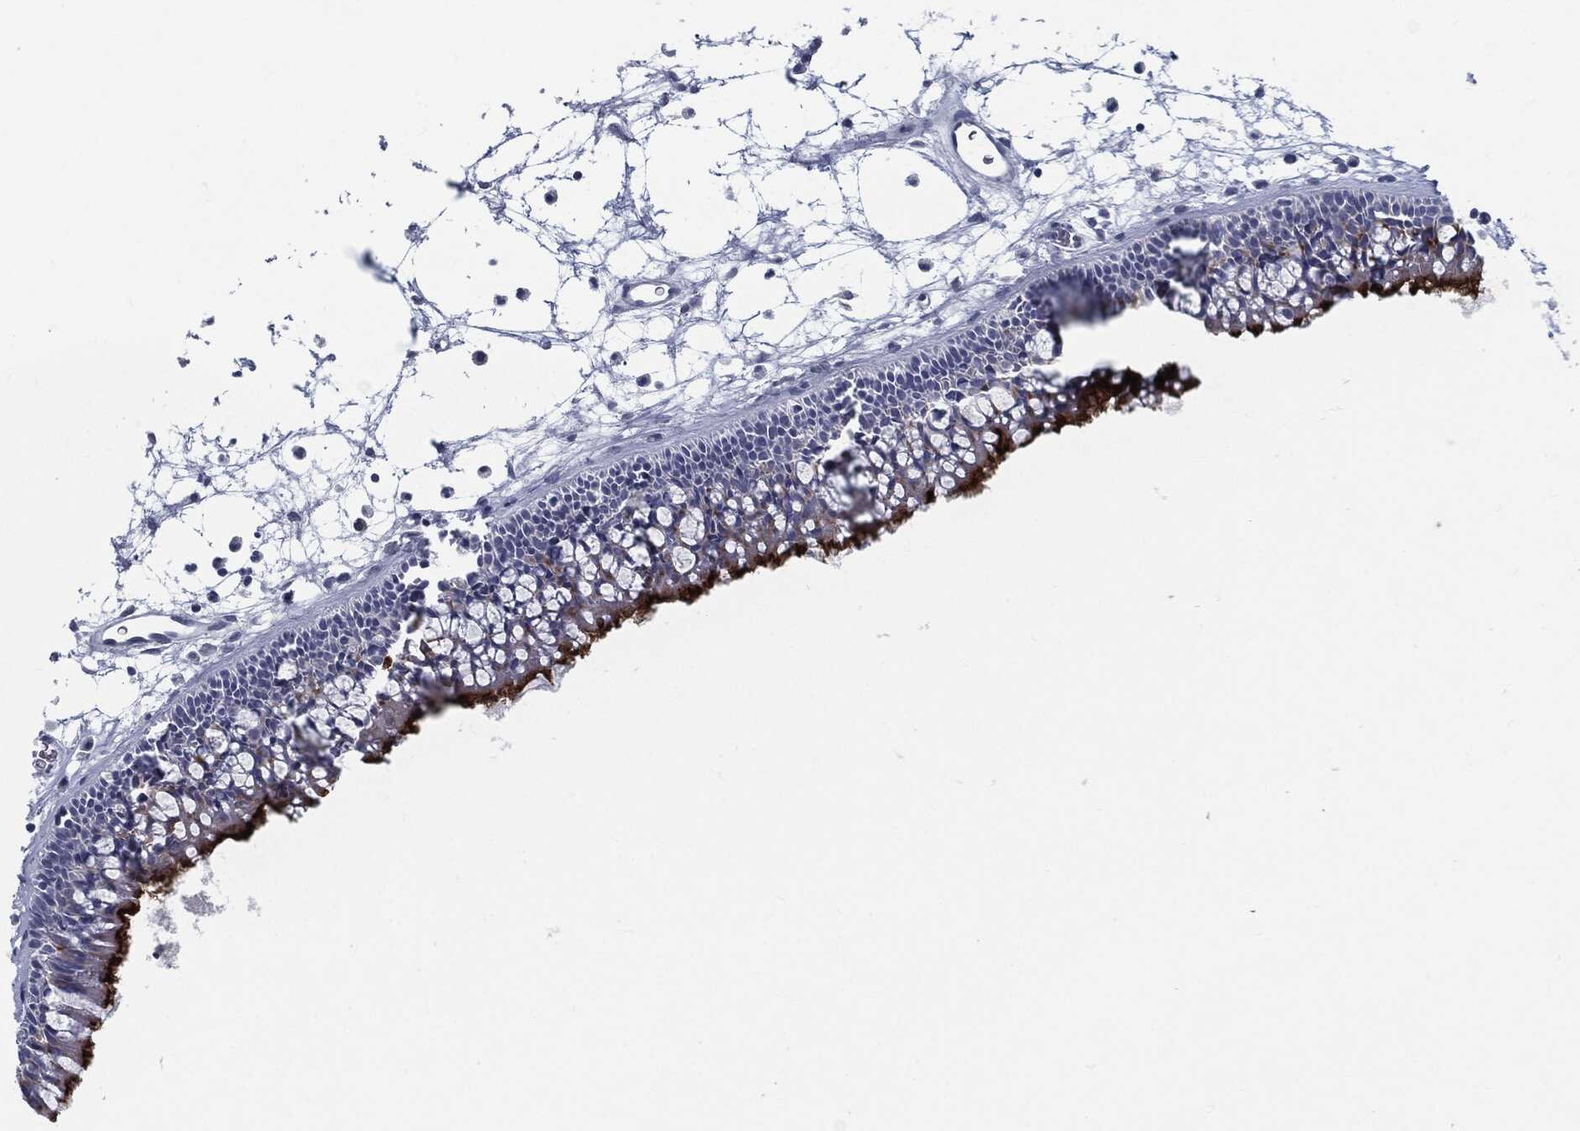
{"staining": {"intensity": "strong", "quantity": "25%-75%", "location": "cytoplasmic/membranous"}, "tissue": "nasopharynx", "cell_type": "Respiratory epithelial cells", "image_type": "normal", "snomed": [{"axis": "morphology", "description": "Normal tissue, NOS"}, {"axis": "topography", "description": "Nasopharynx"}], "caption": "This micrograph reveals benign nasopharynx stained with immunohistochemistry (IHC) to label a protein in brown. The cytoplasmic/membranous of respiratory epithelial cells show strong positivity for the protein. Nuclei are counter-stained blue.", "gene": "PROM1", "patient": {"sex": "male", "age": 58}}